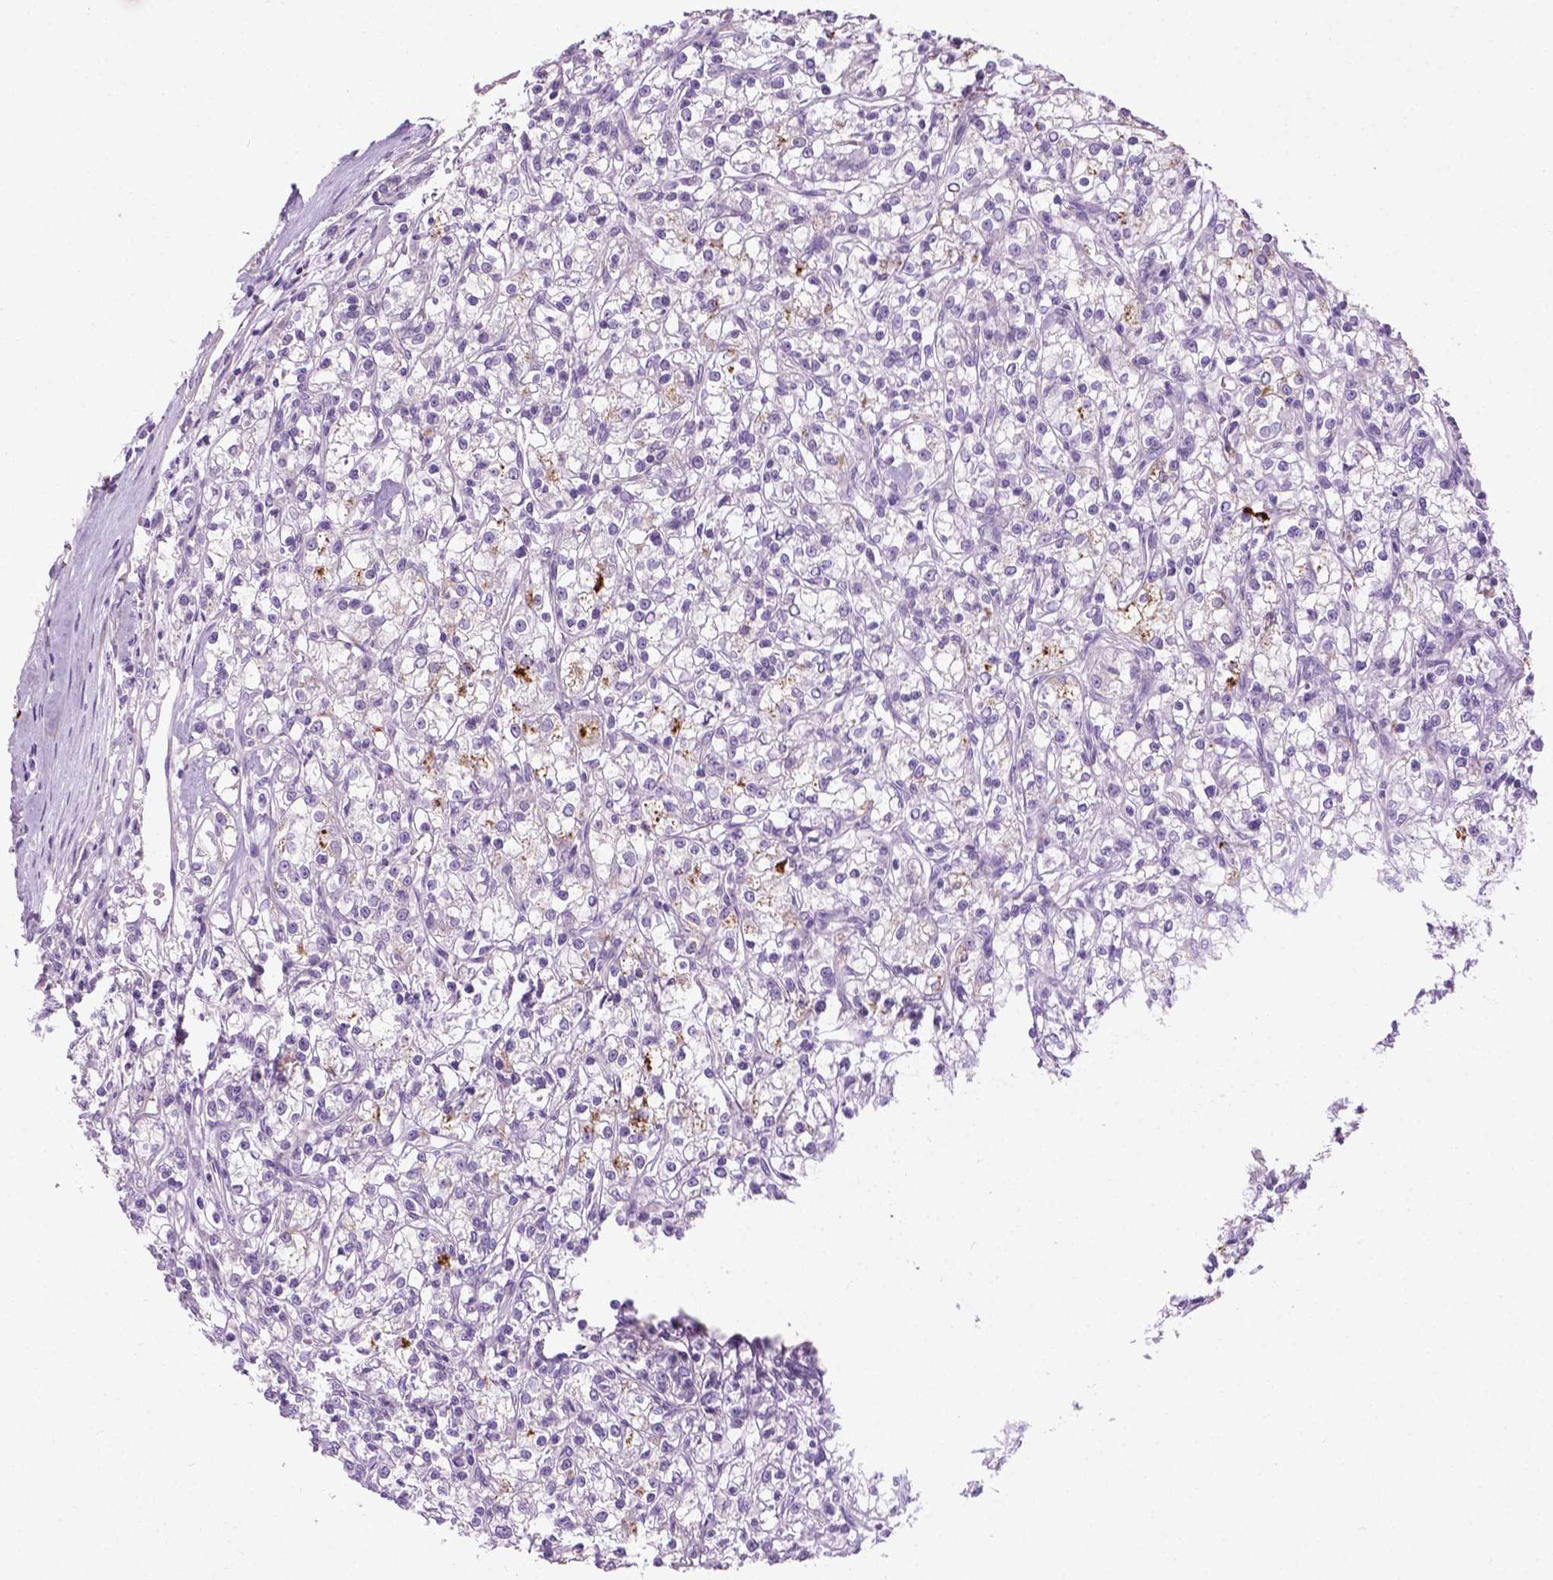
{"staining": {"intensity": "moderate", "quantity": "<25%", "location": "cytoplasmic/membranous"}, "tissue": "renal cancer", "cell_type": "Tumor cells", "image_type": "cancer", "snomed": [{"axis": "morphology", "description": "Adenocarcinoma, NOS"}, {"axis": "topography", "description": "Kidney"}], "caption": "Tumor cells reveal low levels of moderate cytoplasmic/membranous staining in about <25% of cells in adenocarcinoma (renal).", "gene": "SPECC1L", "patient": {"sex": "female", "age": 59}}